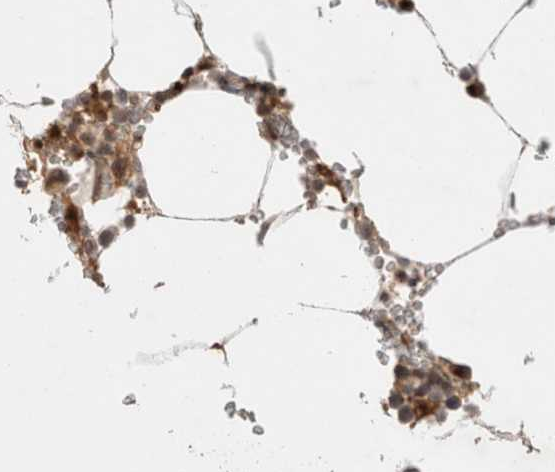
{"staining": {"intensity": "moderate", "quantity": "25%-75%", "location": "cytoplasmic/membranous,nuclear"}, "tissue": "bone marrow", "cell_type": "Hematopoietic cells", "image_type": "normal", "snomed": [{"axis": "morphology", "description": "Normal tissue, NOS"}, {"axis": "topography", "description": "Bone marrow"}], "caption": "A brown stain highlights moderate cytoplasmic/membranous,nuclear staining of a protein in hematopoietic cells of unremarkable bone marrow. (DAB IHC, brown staining for protein, blue staining for nuclei).", "gene": "OTUD6B", "patient": {"sex": "male", "age": 70}}